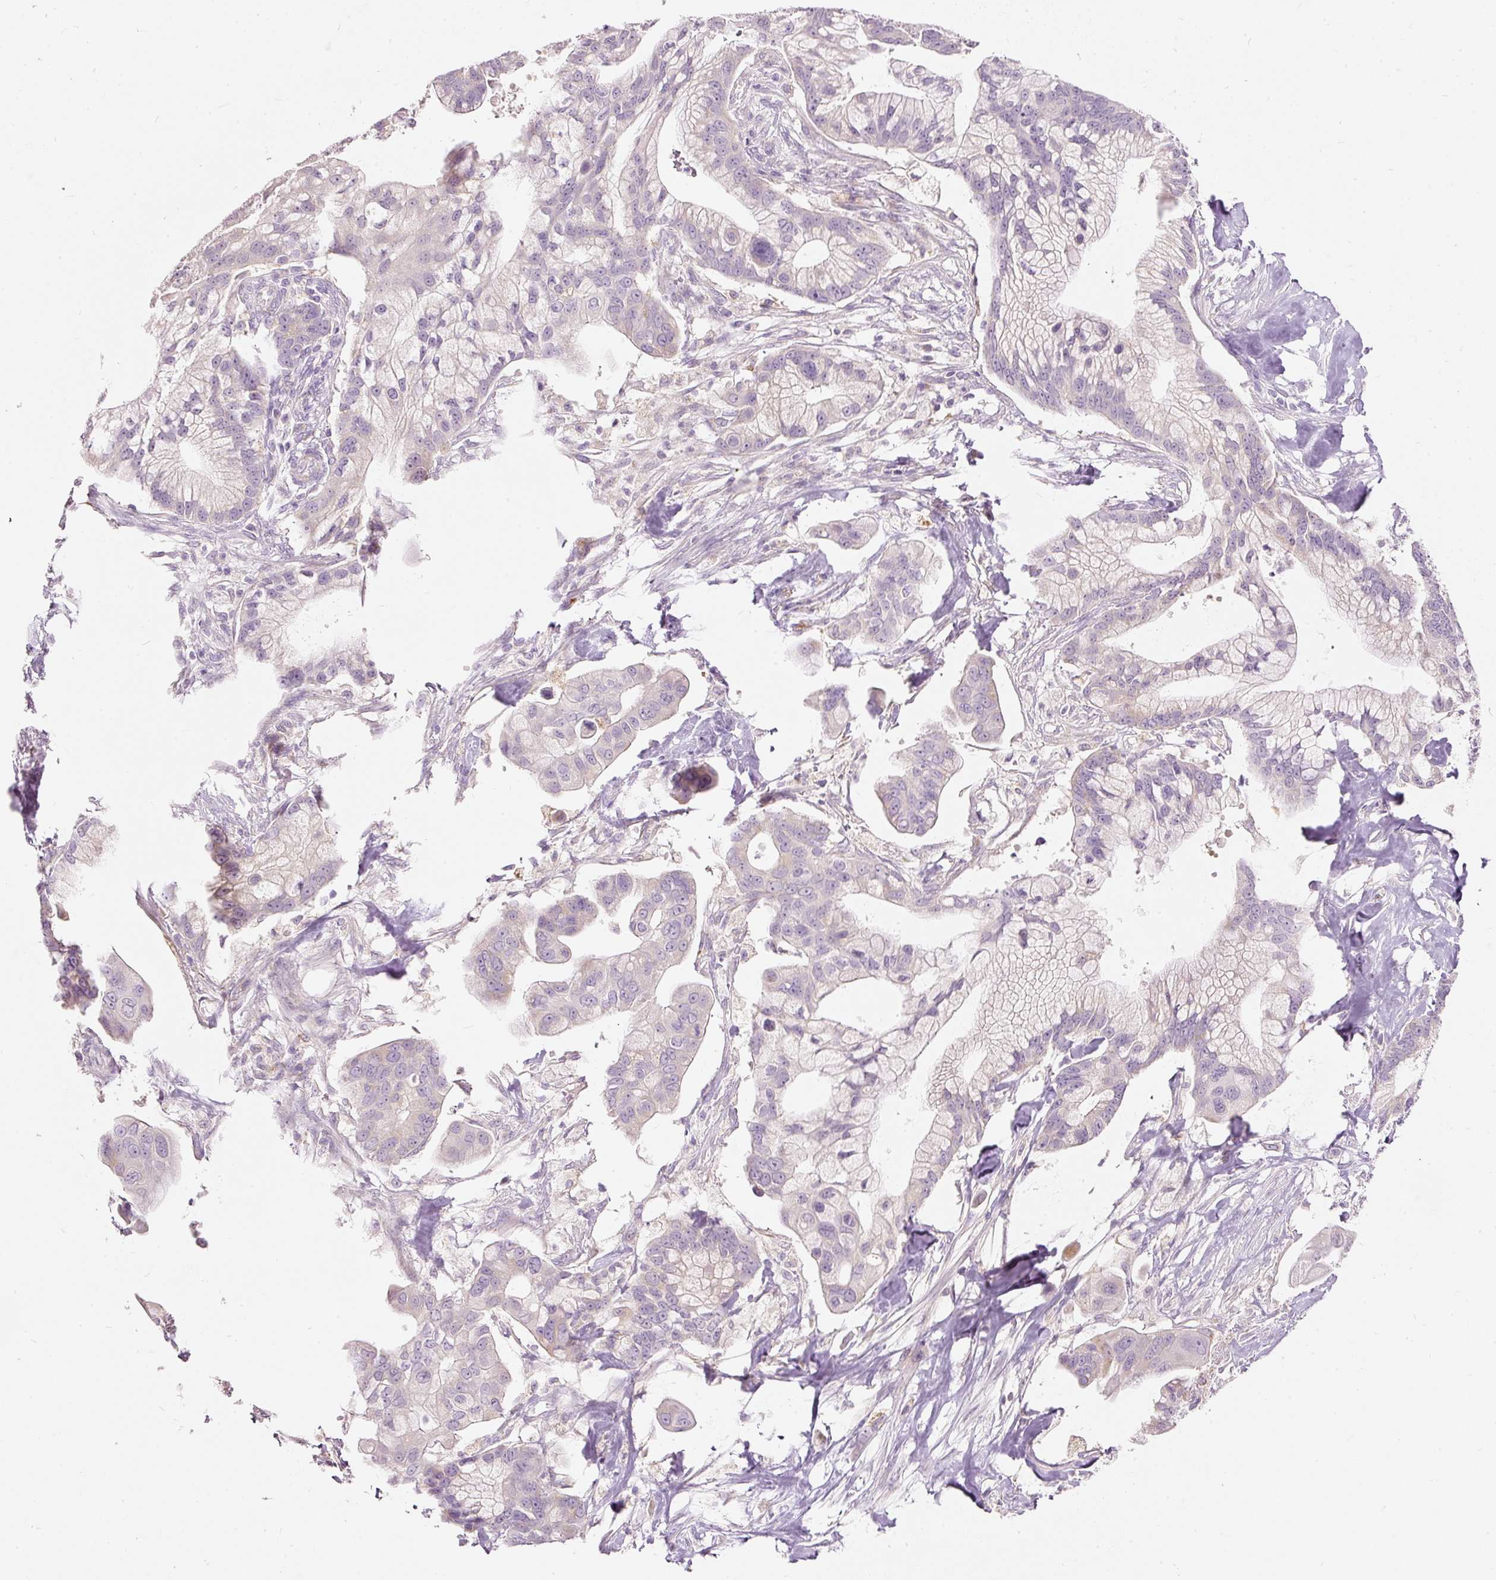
{"staining": {"intensity": "moderate", "quantity": "<25%", "location": "cytoplasmic/membranous"}, "tissue": "pancreatic cancer", "cell_type": "Tumor cells", "image_type": "cancer", "snomed": [{"axis": "morphology", "description": "Adenocarcinoma, NOS"}, {"axis": "topography", "description": "Pancreas"}], "caption": "Immunohistochemical staining of pancreatic cancer demonstrates low levels of moderate cytoplasmic/membranous staining in approximately <25% of tumor cells. The protein of interest is stained brown, and the nuclei are stained in blue (DAB (3,3'-diaminobenzidine) IHC with brightfield microscopy, high magnification).", "gene": "MTHFD2", "patient": {"sex": "male", "age": 68}}